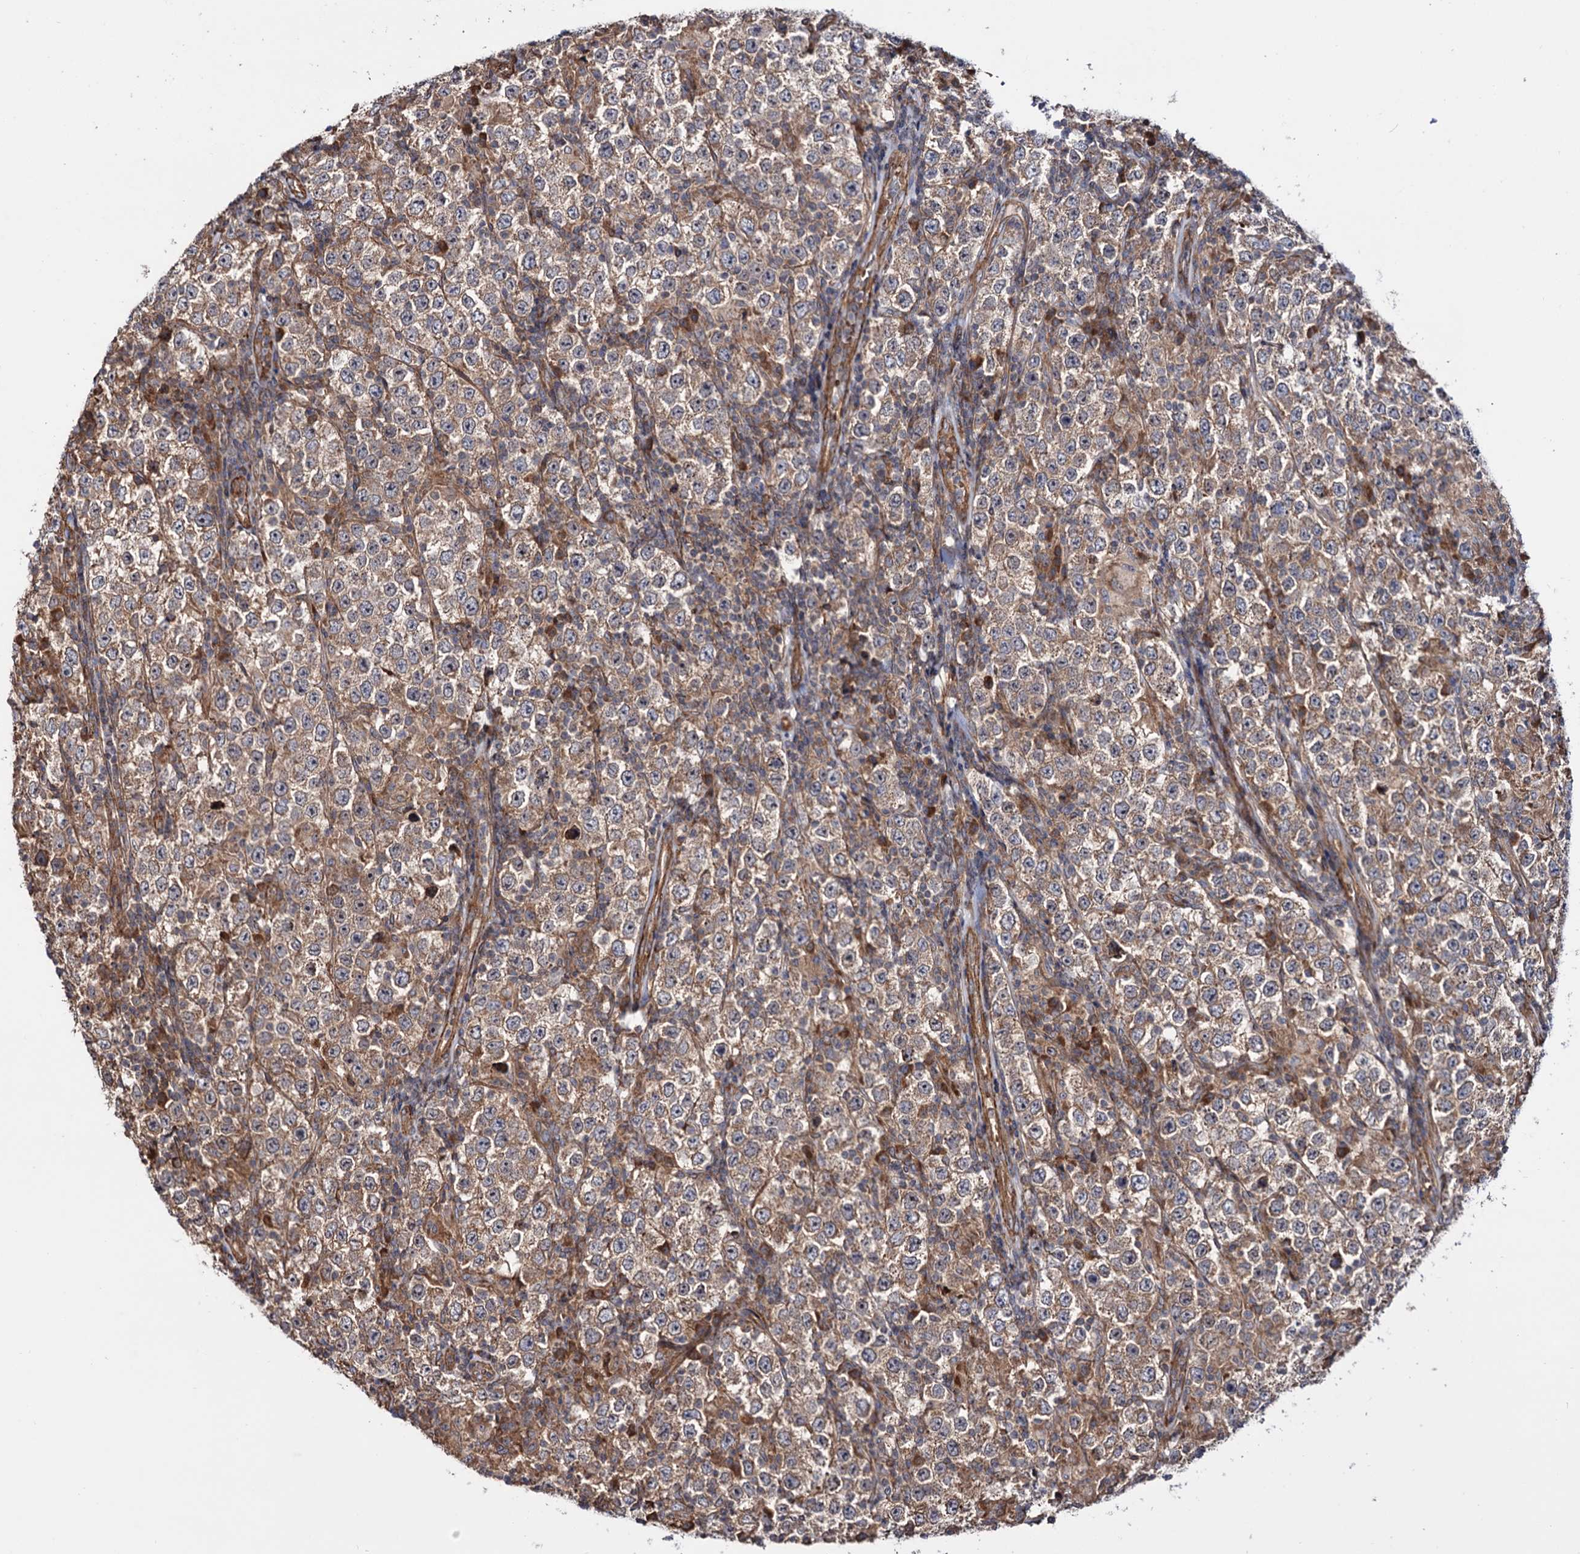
{"staining": {"intensity": "weak", "quantity": ">75%", "location": "cytoplasmic/membranous"}, "tissue": "testis cancer", "cell_type": "Tumor cells", "image_type": "cancer", "snomed": [{"axis": "morphology", "description": "Normal tissue, NOS"}, {"axis": "morphology", "description": "Urothelial carcinoma, High grade"}, {"axis": "morphology", "description": "Seminoma, NOS"}, {"axis": "morphology", "description": "Carcinoma, Embryonal, NOS"}, {"axis": "topography", "description": "Urinary bladder"}, {"axis": "topography", "description": "Testis"}], "caption": "The histopathology image displays immunohistochemical staining of testis cancer (urothelial carcinoma (high-grade)). There is weak cytoplasmic/membranous expression is appreciated in about >75% of tumor cells.", "gene": "FERMT2", "patient": {"sex": "male", "age": 41}}